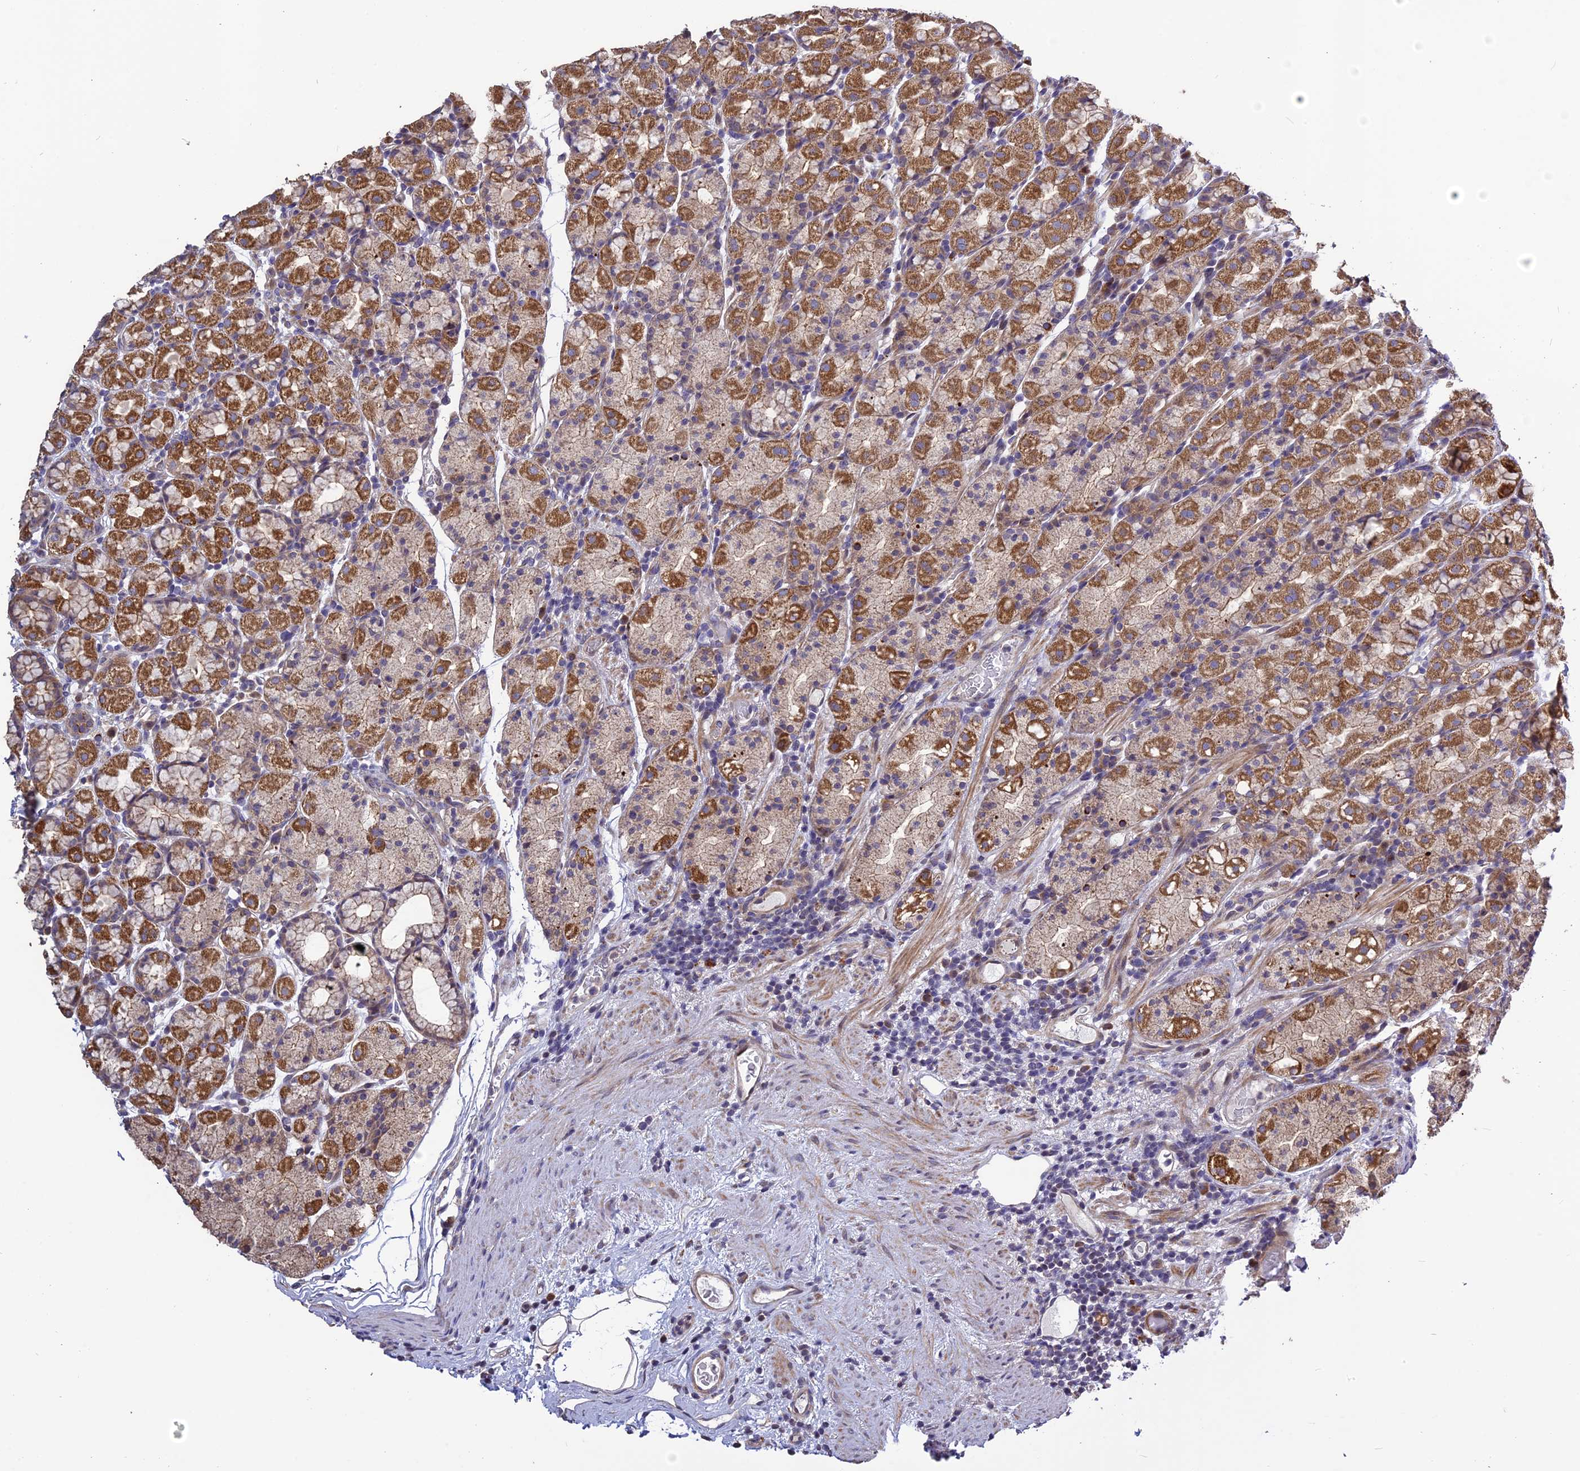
{"staining": {"intensity": "moderate", "quantity": ">75%", "location": "cytoplasmic/membranous,nuclear"}, "tissue": "stomach", "cell_type": "Glandular cells", "image_type": "normal", "snomed": [{"axis": "morphology", "description": "Normal tissue, NOS"}, {"axis": "topography", "description": "Stomach, upper"}, {"axis": "topography", "description": "Stomach, lower"}, {"axis": "topography", "description": "Small intestine"}], "caption": "This micrograph demonstrates normal stomach stained with immunohistochemistry to label a protein in brown. The cytoplasmic/membranous,nuclear of glandular cells show moderate positivity for the protein. Nuclei are counter-stained blue.", "gene": "SPG21", "patient": {"sex": "male", "age": 68}}